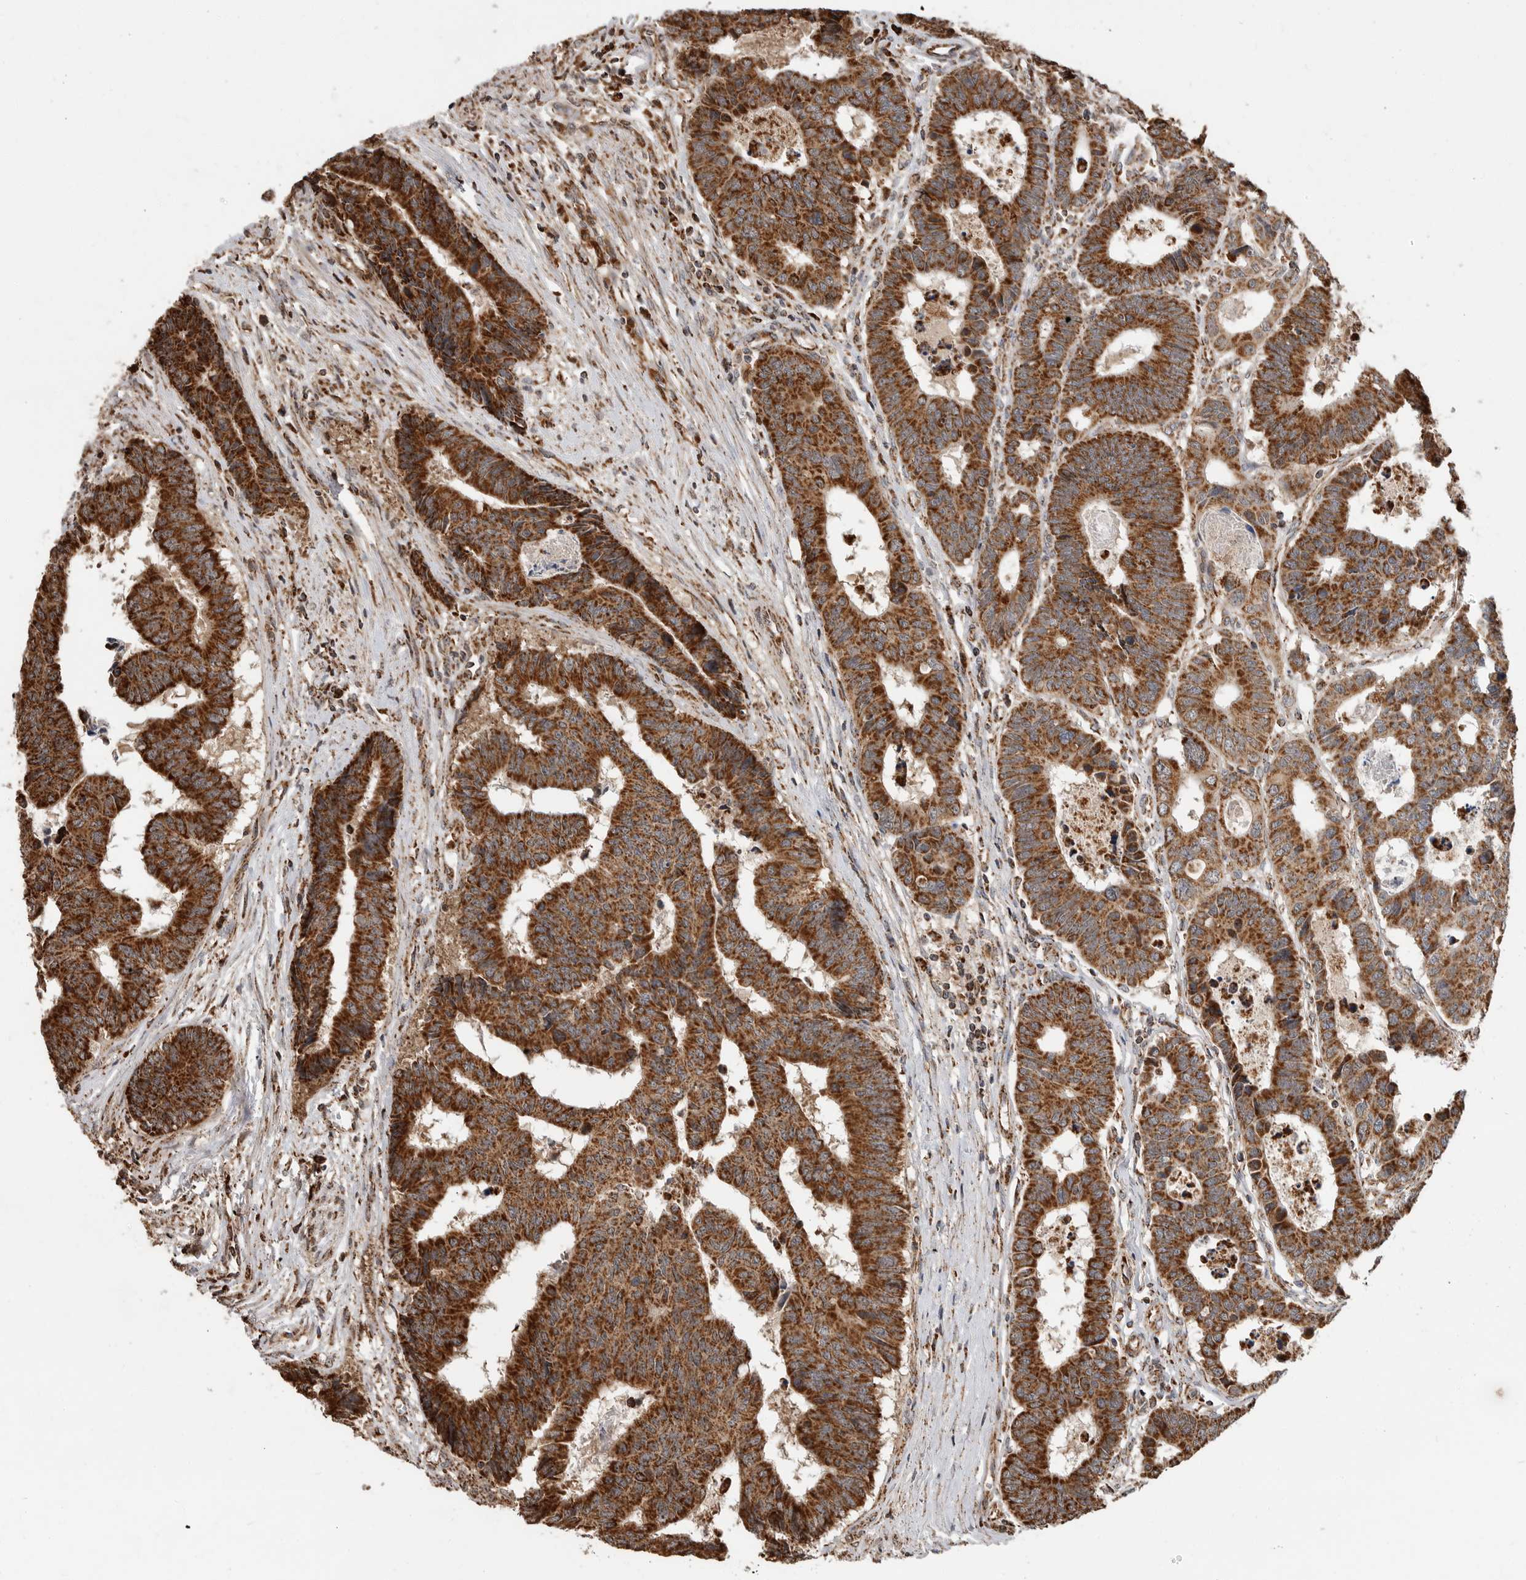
{"staining": {"intensity": "strong", "quantity": ">75%", "location": "cytoplasmic/membranous"}, "tissue": "colorectal cancer", "cell_type": "Tumor cells", "image_type": "cancer", "snomed": [{"axis": "morphology", "description": "Adenocarcinoma, NOS"}, {"axis": "topography", "description": "Rectum"}], "caption": "Human colorectal adenocarcinoma stained with a brown dye shows strong cytoplasmic/membranous positive expression in about >75% of tumor cells.", "gene": "GCNT2", "patient": {"sex": "male", "age": 84}}